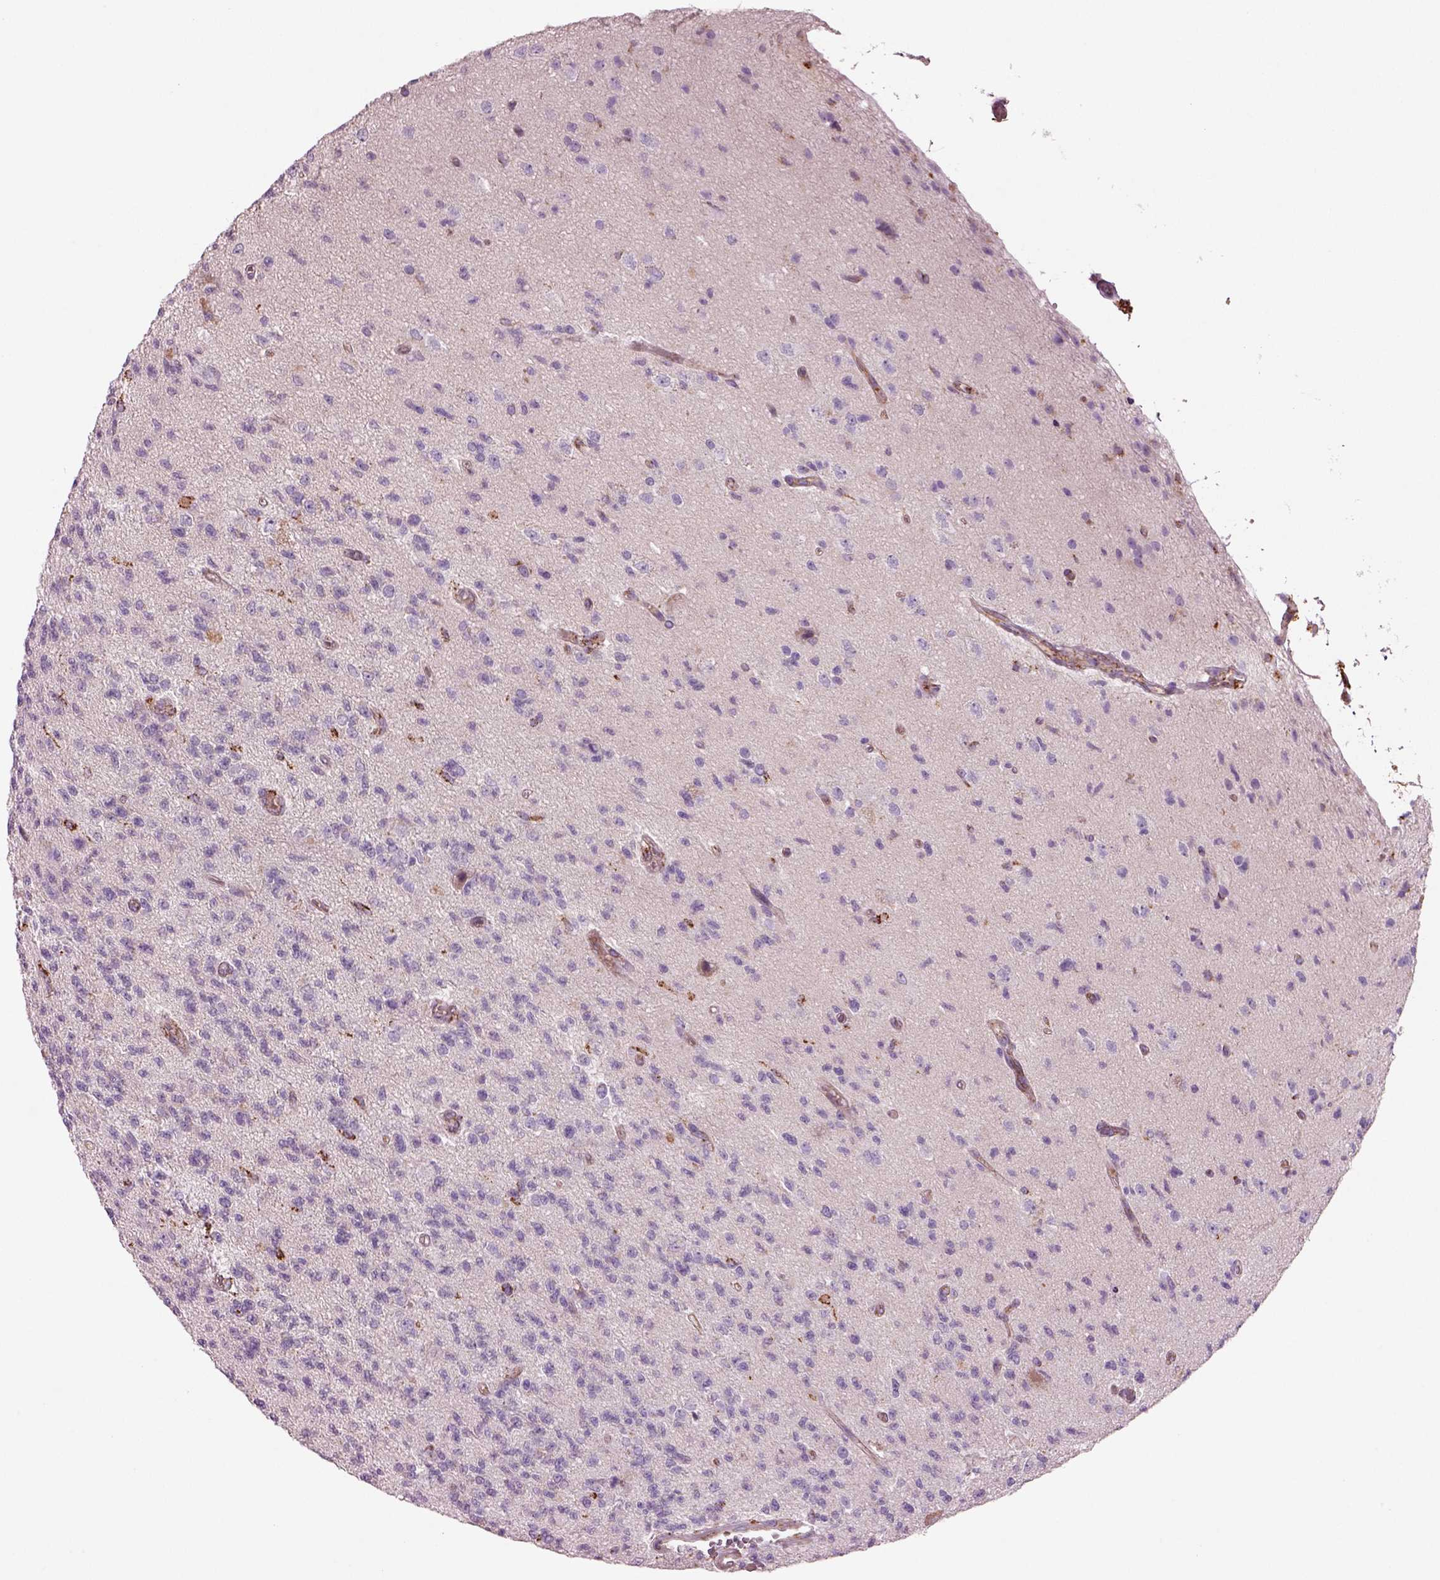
{"staining": {"intensity": "negative", "quantity": "none", "location": "none"}, "tissue": "glioma", "cell_type": "Tumor cells", "image_type": "cancer", "snomed": [{"axis": "morphology", "description": "Glioma, malignant, High grade"}, {"axis": "topography", "description": "Brain"}], "caption": "The histopathology image reveals no staining of tumor cells in glioma.", "gene": "SLC25A24", "patient": {"sex": "male", "age": 56}}